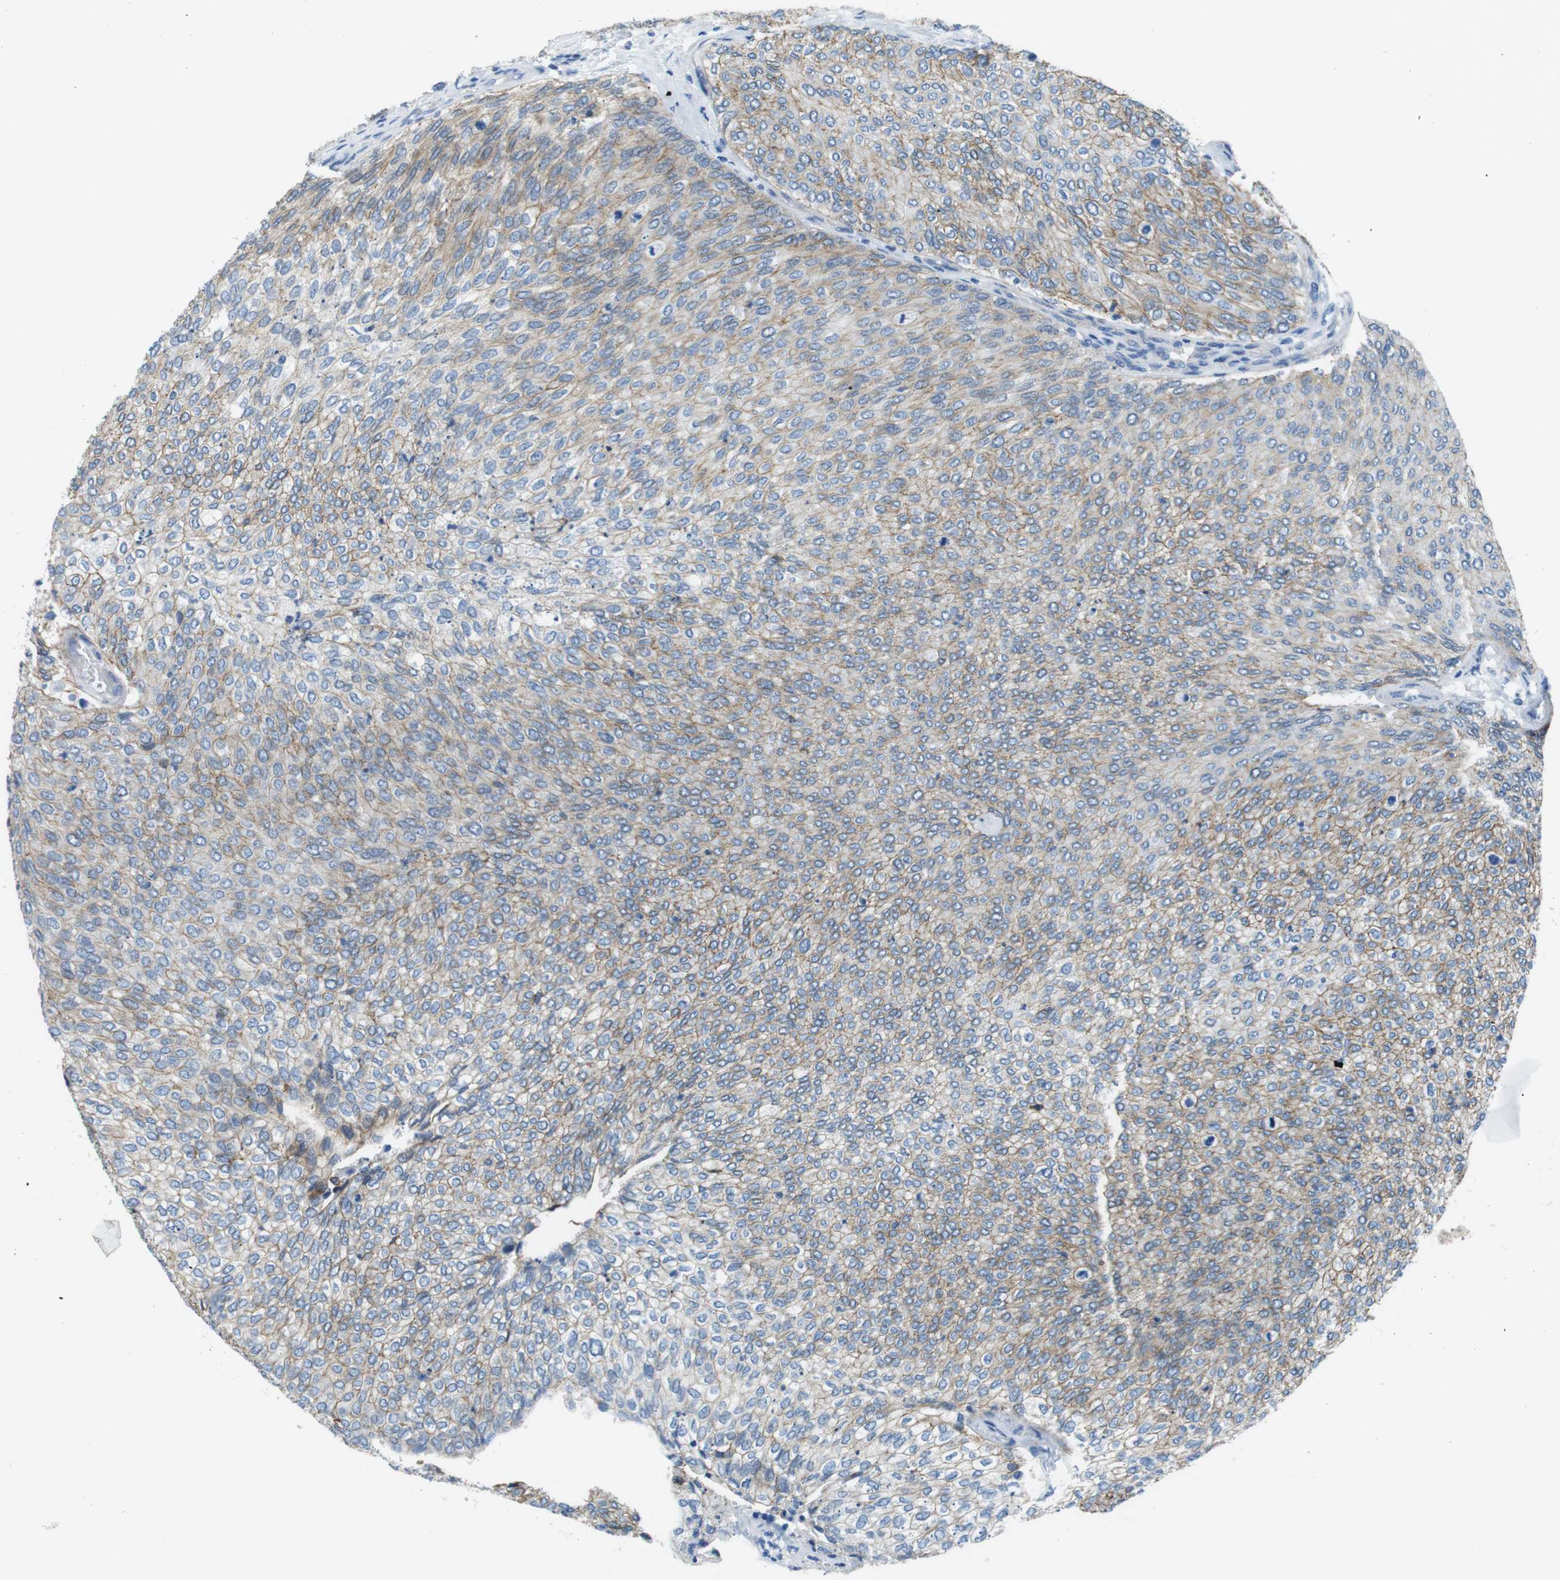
{"staining": {"intensity": "moderate", "quantity": ">75%", "location": "cytoplasmic/membranous"}, "tissue": "urothelial cancer", "cell_type": "Tumor cells", "image_type": "cancer", "snomed": [{"axis": "morphology", "description": "Urothelial carcinoma, Low grade"}, {"axis": "topography", "description": "Urinary bladder"}], "caption": "About >75% of tumor cells in urothelial cancer display moderate cytoplasmic/membranous protein staining as visualized by brown immunohistochemical staining.", "gene": "SLC6A6", "patient": {"sex": "female", "age": 79}}